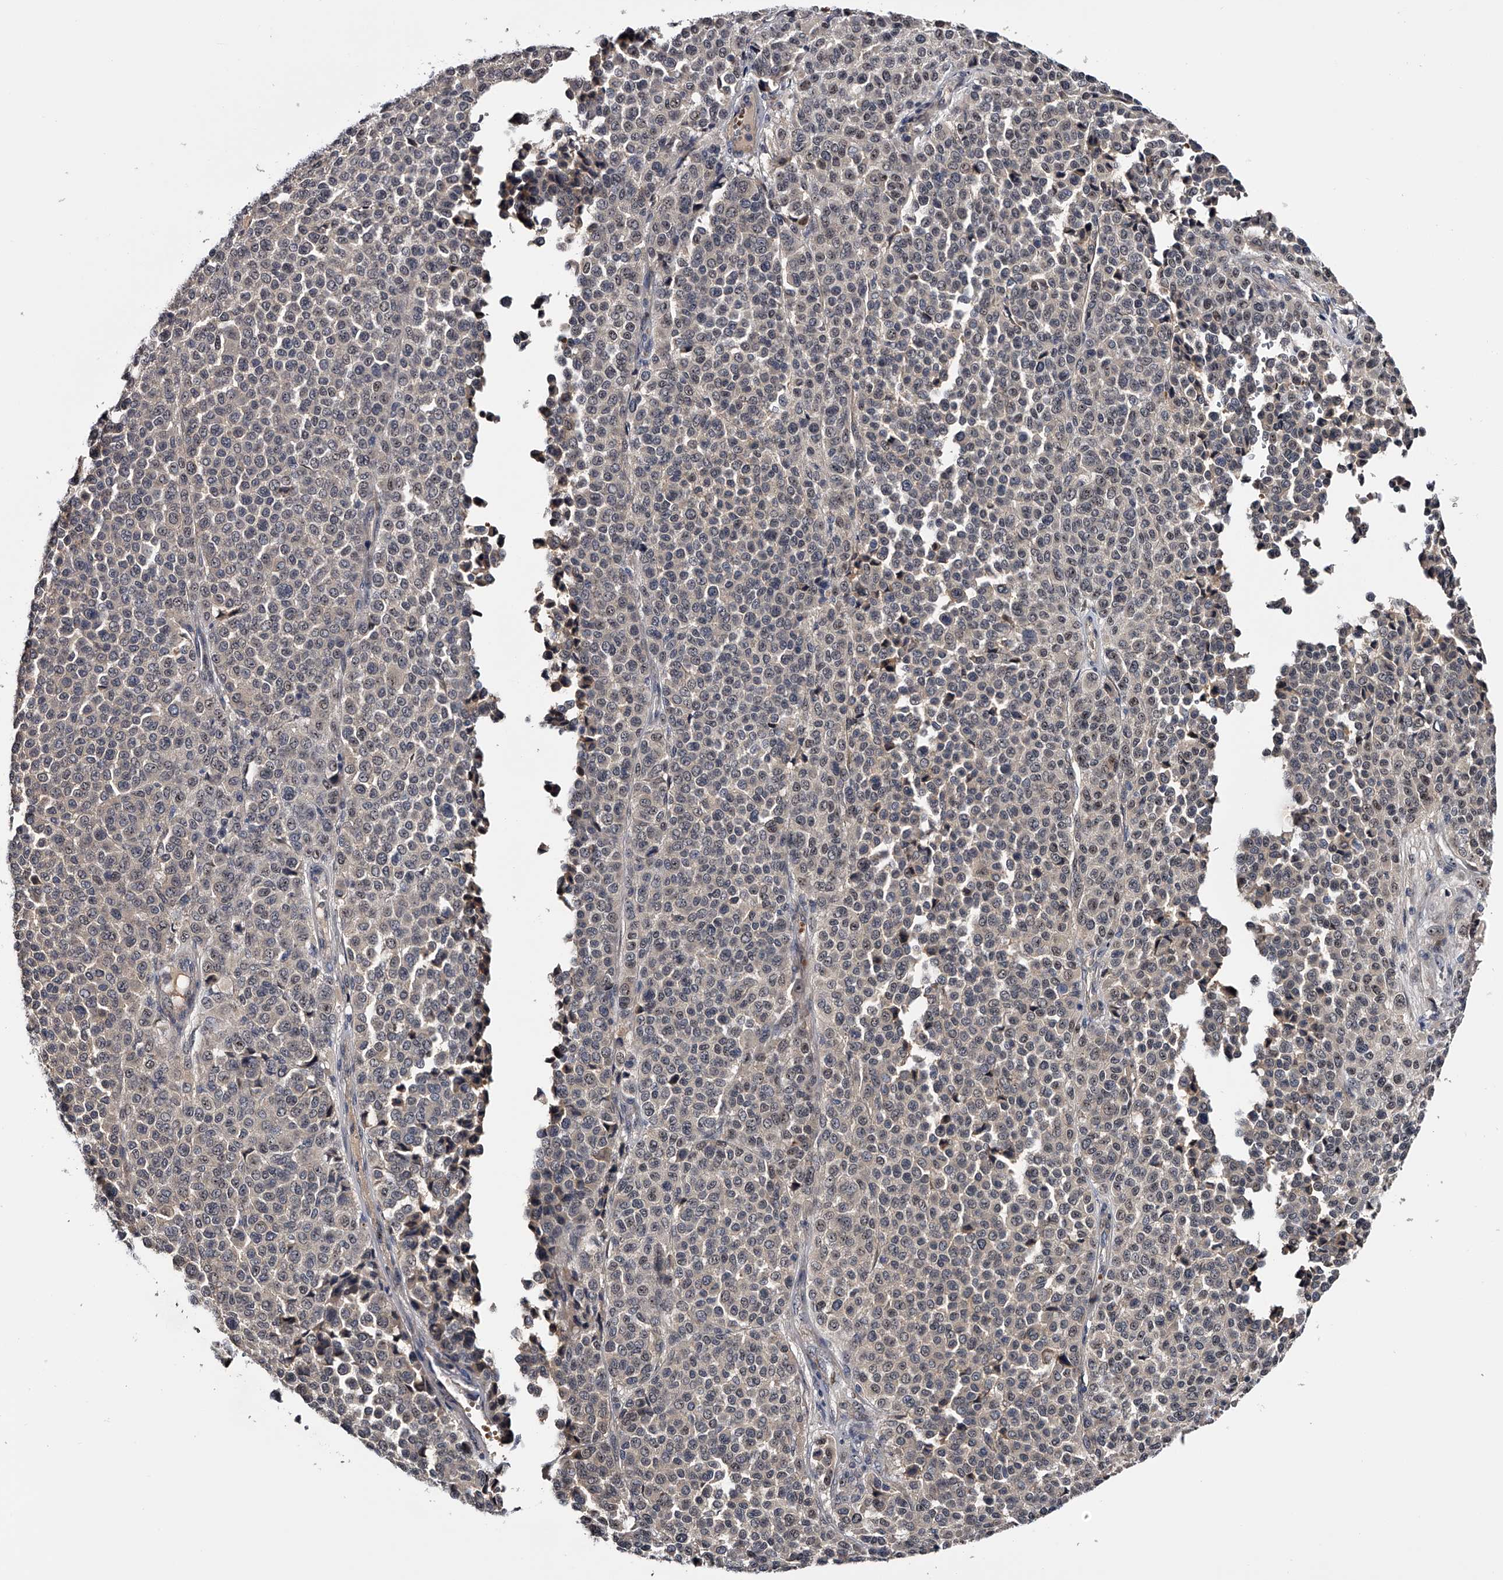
{"staining": {"intensity": "weak", "quantity": "<25%", "location": "nuclear"}, "tissue": "melanoma", "cell_type": "Tumor cells", "image_type": "cancer", "snomed": [{"axis": "morphology", "description": "Malignant melanoma, Metastatic site"}, {"axis": "topography", "description": "Pancreas"}], "caption": "A histopathology image of melanoma stained for a protein reveals no brown staining in tumor cells.", "gene": "MDN1", "patient": {"sex": "female", "age": 30}}